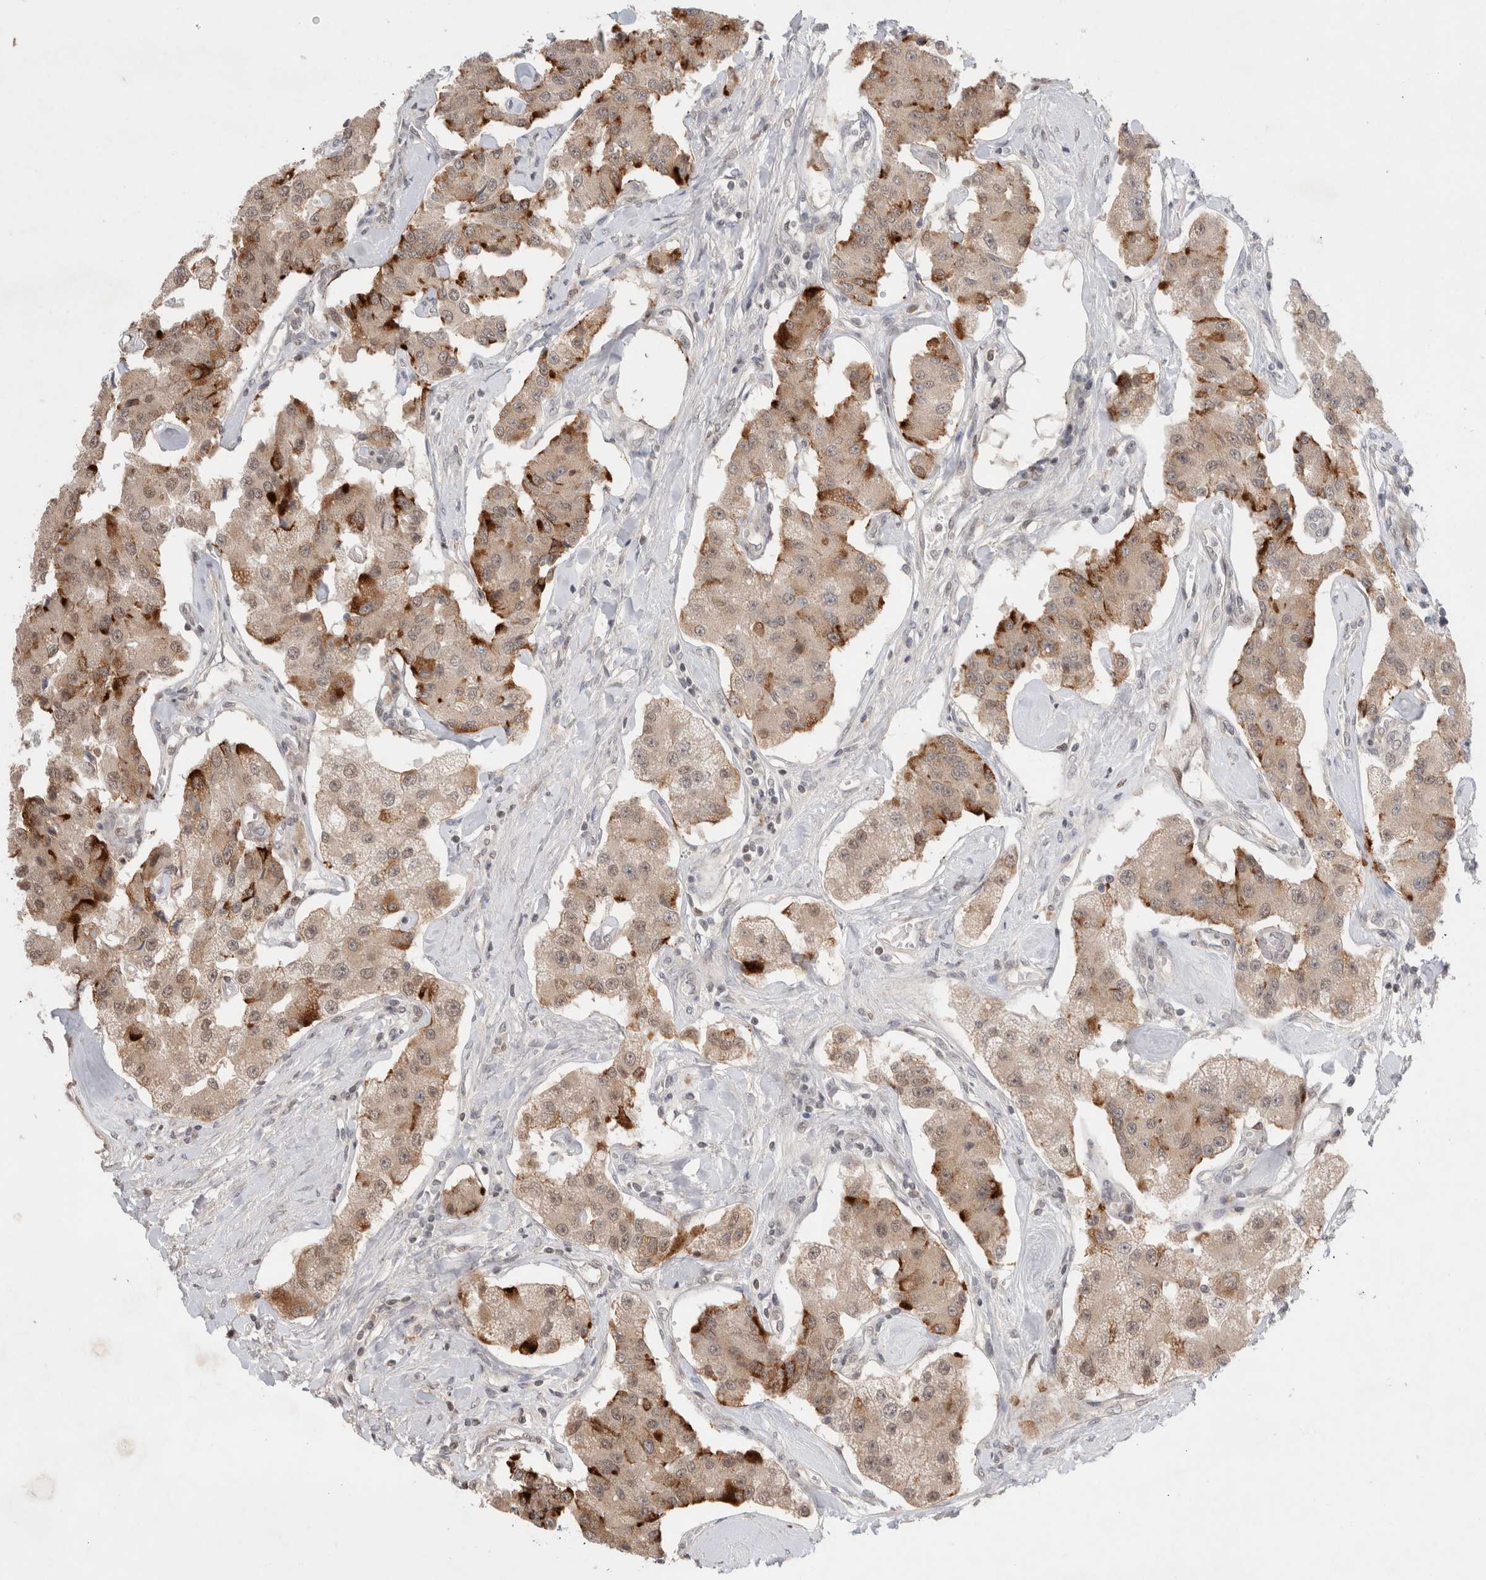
{"staining": {"intensity": "moderate", "quantity": ">75%", "location": "cytoplasmic/membranous,nuclear"}, "tissue": "carcinoid", "cell_type": "Tumor cells", "image_type": "cancer", "snomed": [{"axis": "morphology", "description": "Carcinoid, malignant, NOS"}, {"axis": "topography", "description": "Pancreas"}], "caption": "Immunohistochemical staining of carcinoid demonstrates medium levels of moderate cytoplasmic/membranous and nuclear positivity in approximately >75% of tumor cells.", "gene": "SYDE2", "patient": {"sex": "male", "age": 41}}